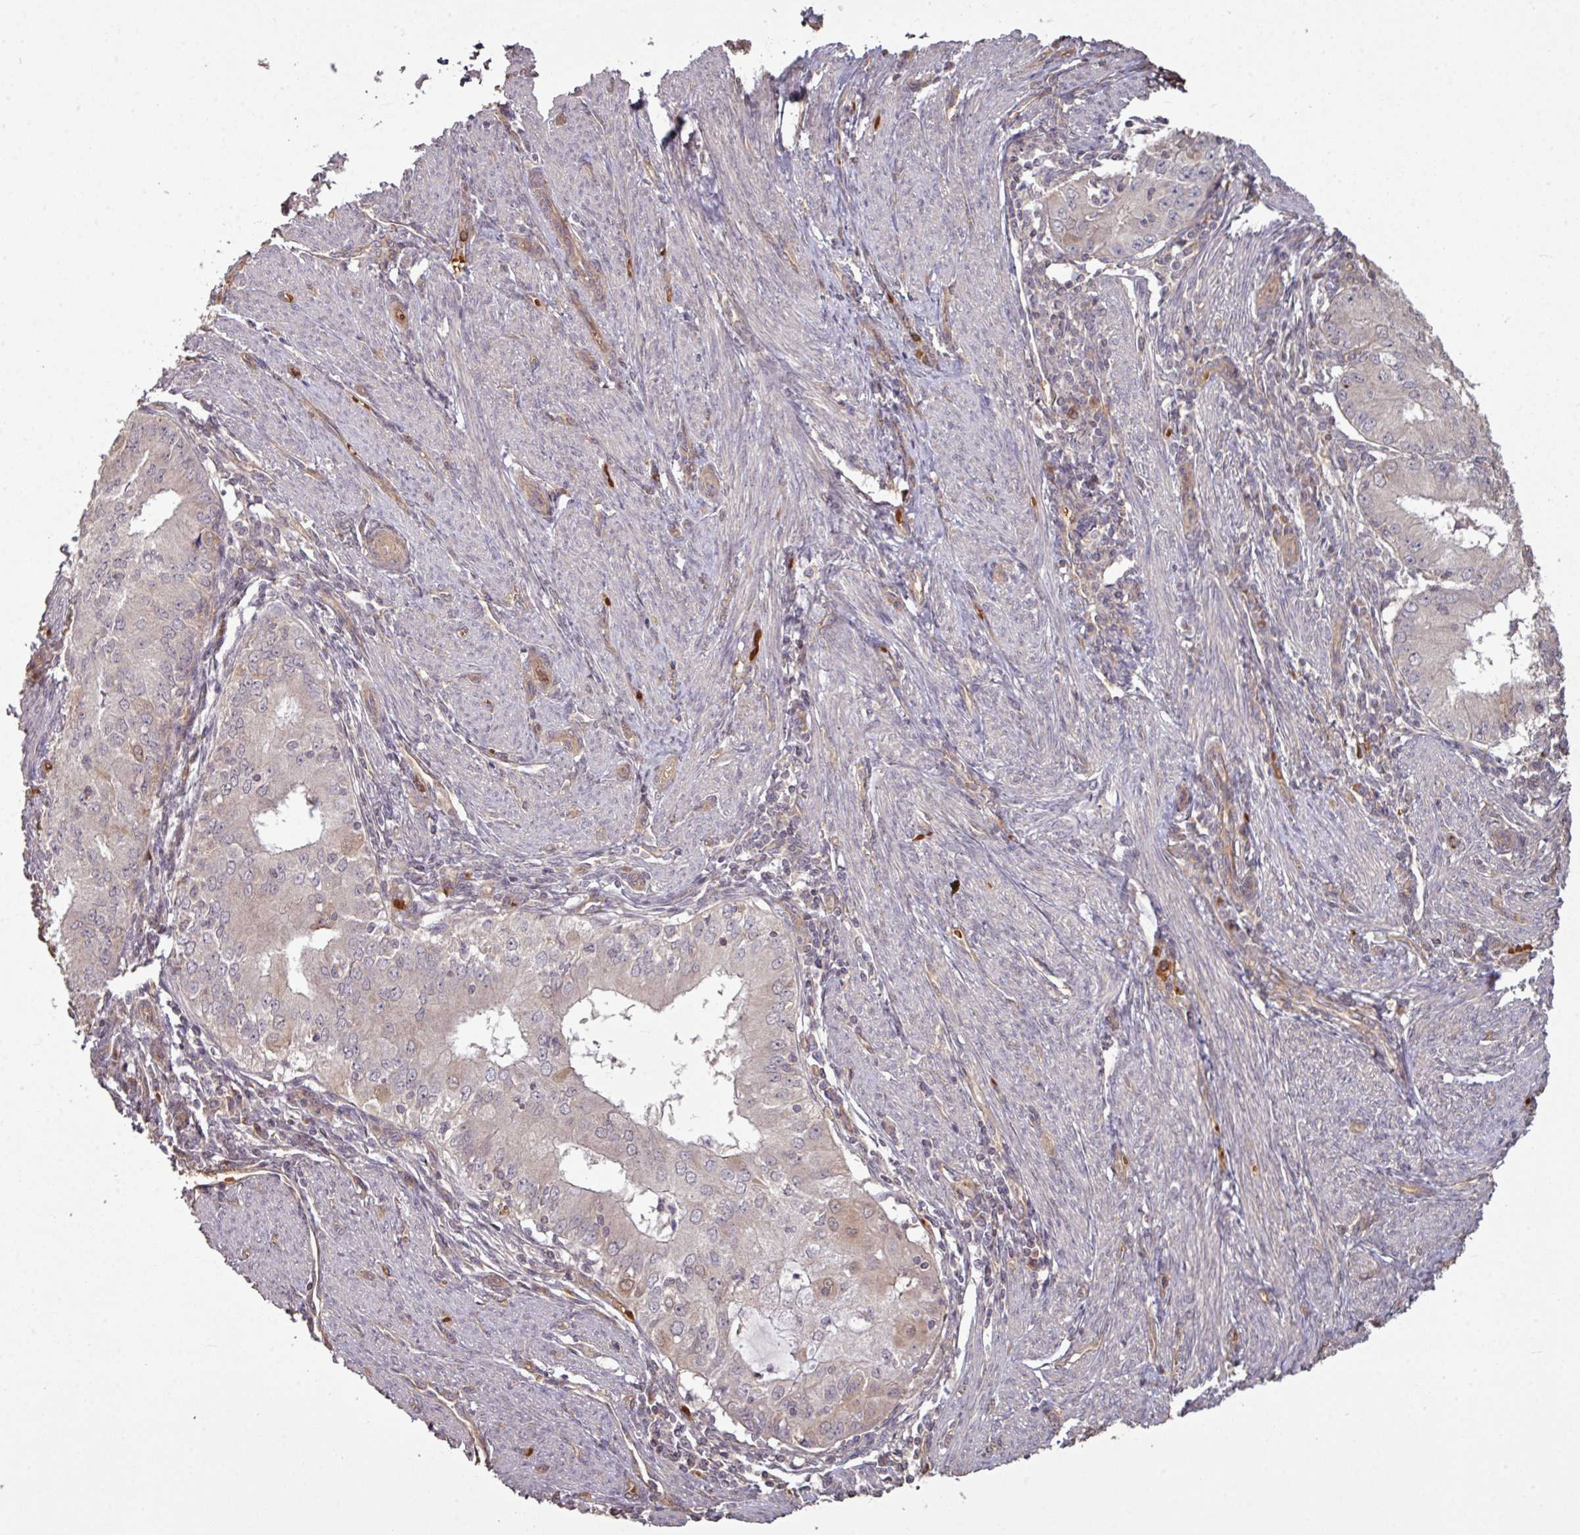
{"staining": {"intensity": "weak", "quantity": "25%-75%", "location": "cytoplasmic/membranous"}, "tissue": "endometrial cancer", "cell_type": "Tumor cells", "image_type": "cancer", "snomed": [{"axis": "morphology", "description": "Adenocarcinoma, NOS"}, {"axis": "topography", "description": "Endometrium"}], "caption": "The image shows staining of endometrial adenocarcinoma, revealing weak cytoplasmic/membranous protein staining (brown color) within tumor cells. The staining was performed using DAB (3,3'-diaminobenzidine) to visualize the protein expression in brown, while the nuclei were stained in blue with hematoxylin (Magnification: 20x).", "gene": "NHSL2", "patient": {"sex": "female", "age": 50}}